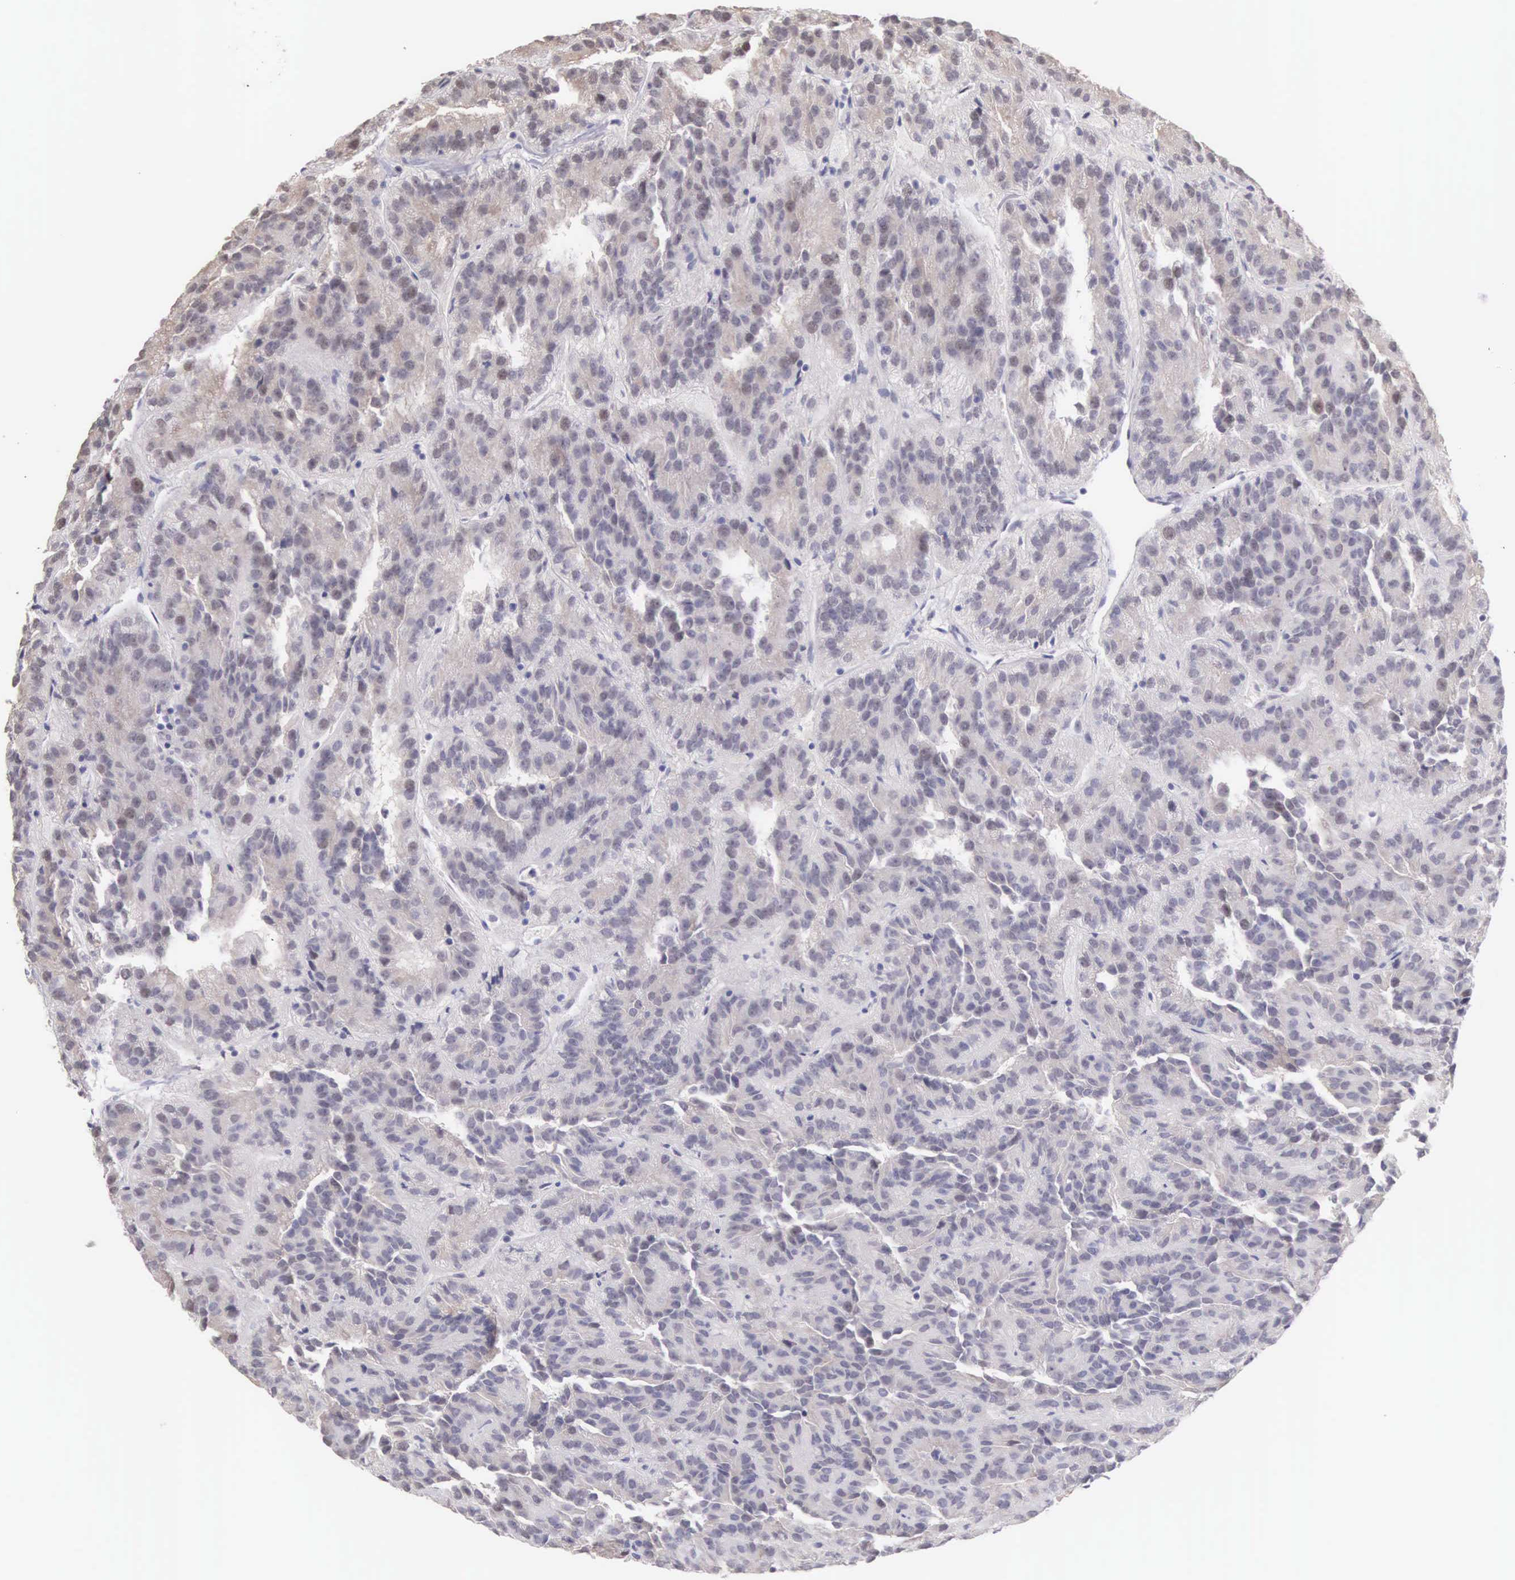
{"staining": {"intensity": "weak", "quantity": "<25%", "location": "cytoplasmic/membranous,nuclear"}, "tissue": "renal cancer", "cell_type": "Tumor cells", "image_type": "cancer", "snomed": [{"axis": "morphology", "description": "Adenocarcinoma, NOS"}, {"axis": "topography", "description": "Kidney"}], "caption": "Tumor cells show no significant protein expression in renal adenocarcinoma.", "gene": "HMGXB4", "patient": {"sex": "male", "age": 46}}